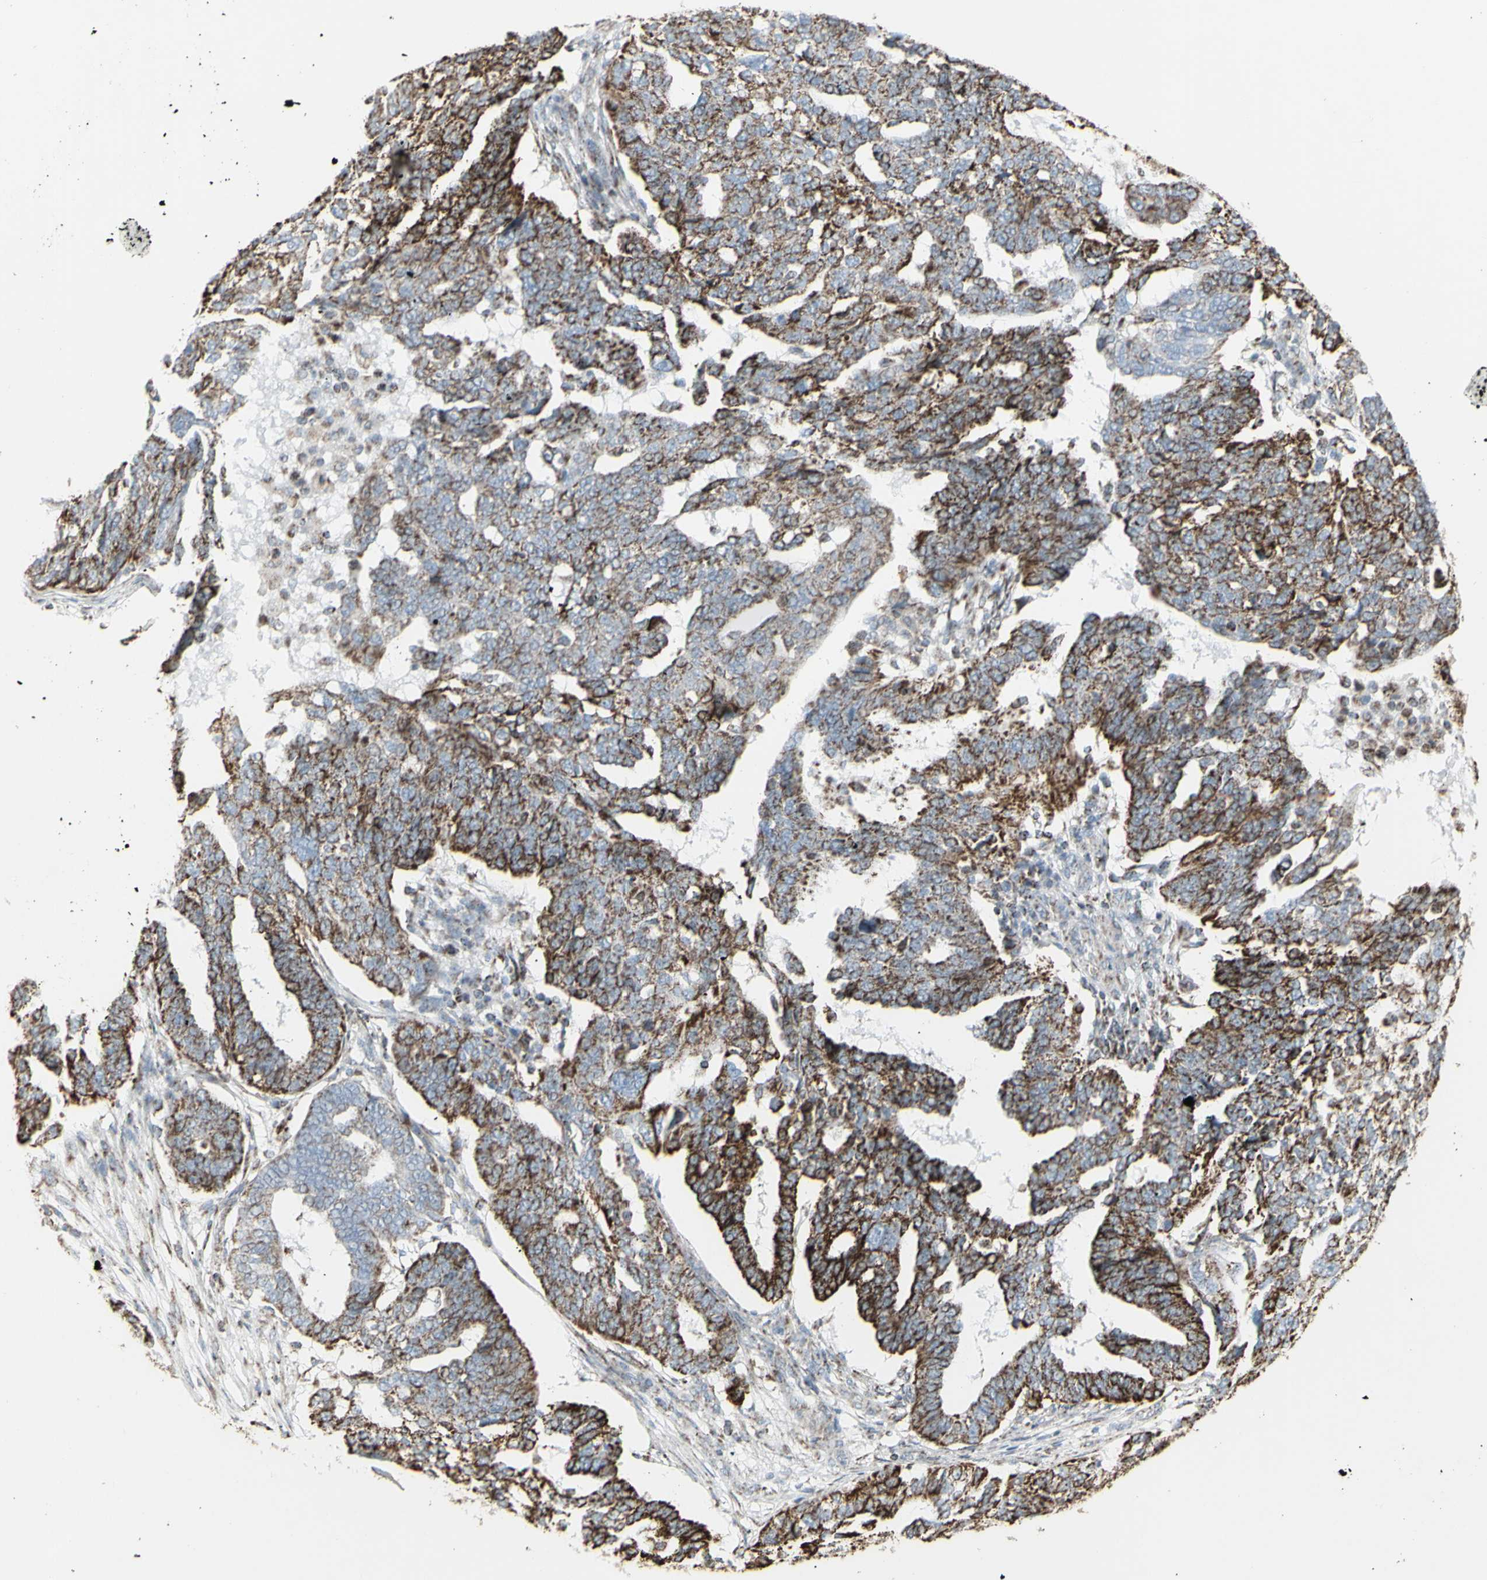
{"staining": {"intensity": "strong", "quantity": ">75%", "location": "cytoplasmic/membranous"}, "tissue": "ovarian cancer", "cell_type": "Tumor cells", "image_type": "cancer", "snomed": [{"axis": "morphology", "description": "Cystadenocarcinoma, serous, NOS"}, {"axis": "topography", "description": "Ovary"}], "caption": "IHC (DAB) staining of ovarian serous cystadenocarcinoma exhibits strong cytoplasmic/membranous protein expression in about >75% of tumor cells. Nuclei are stained in blue.", "gene": "PLGRKT", "patient": {"sex": "female", "age": 59}}